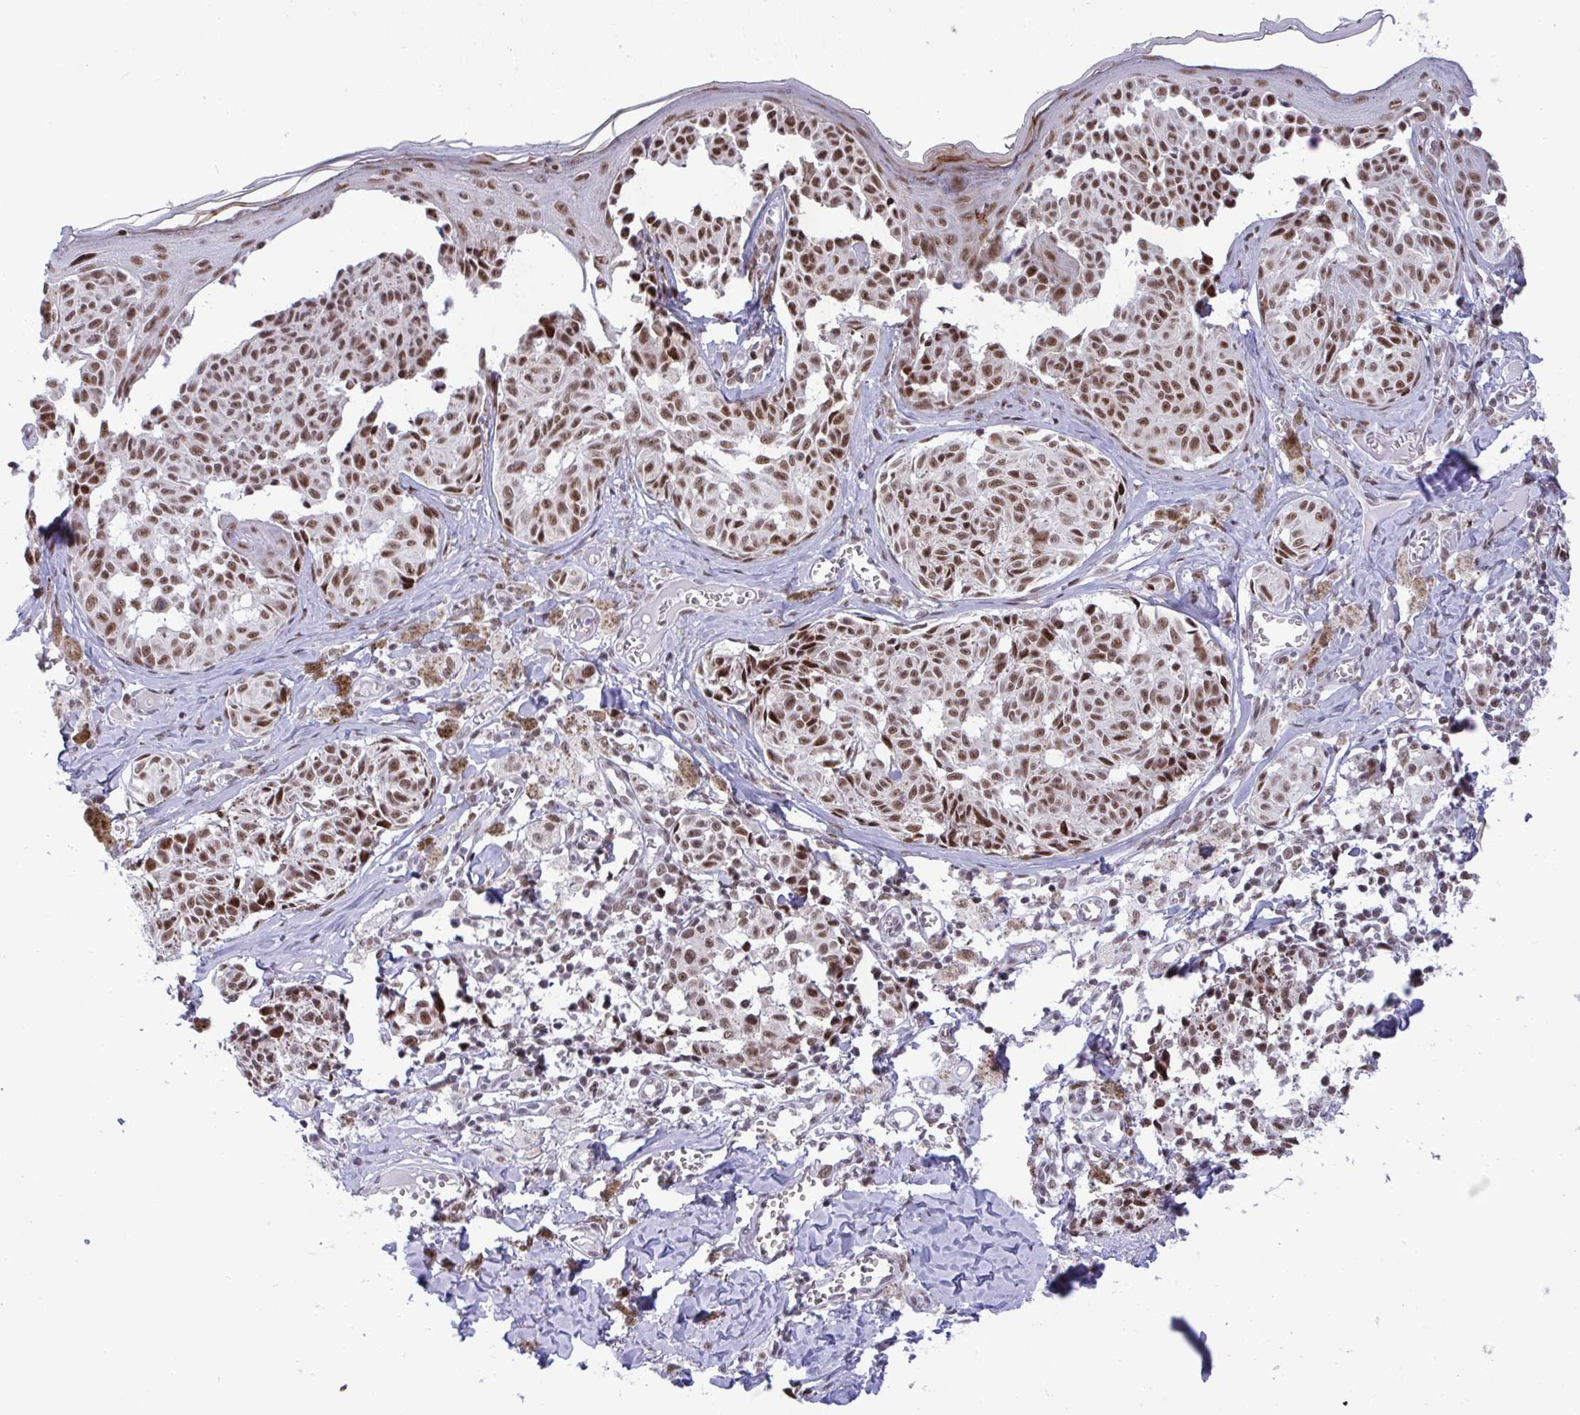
{"staining": {"intensity": "moderate", "quantity": ">75%", "location": "nuclear"}, "tissue": "melanoma", "cell_type": "Tumor cells", "image_type": "cancer", "snomed": [{"axis": "morphology", "description": "Malignant melanoma, NOS"}, {"axis": "topography", "description": "Skin"}], "caption": "This photomicrograph exhibits IHC staining of malignant melanoma, with medium moderate nuclear positivity in approximately >75% of tumor cells.", "gene": "WBP11", "patient": {"sex": "female", "age": 43}}